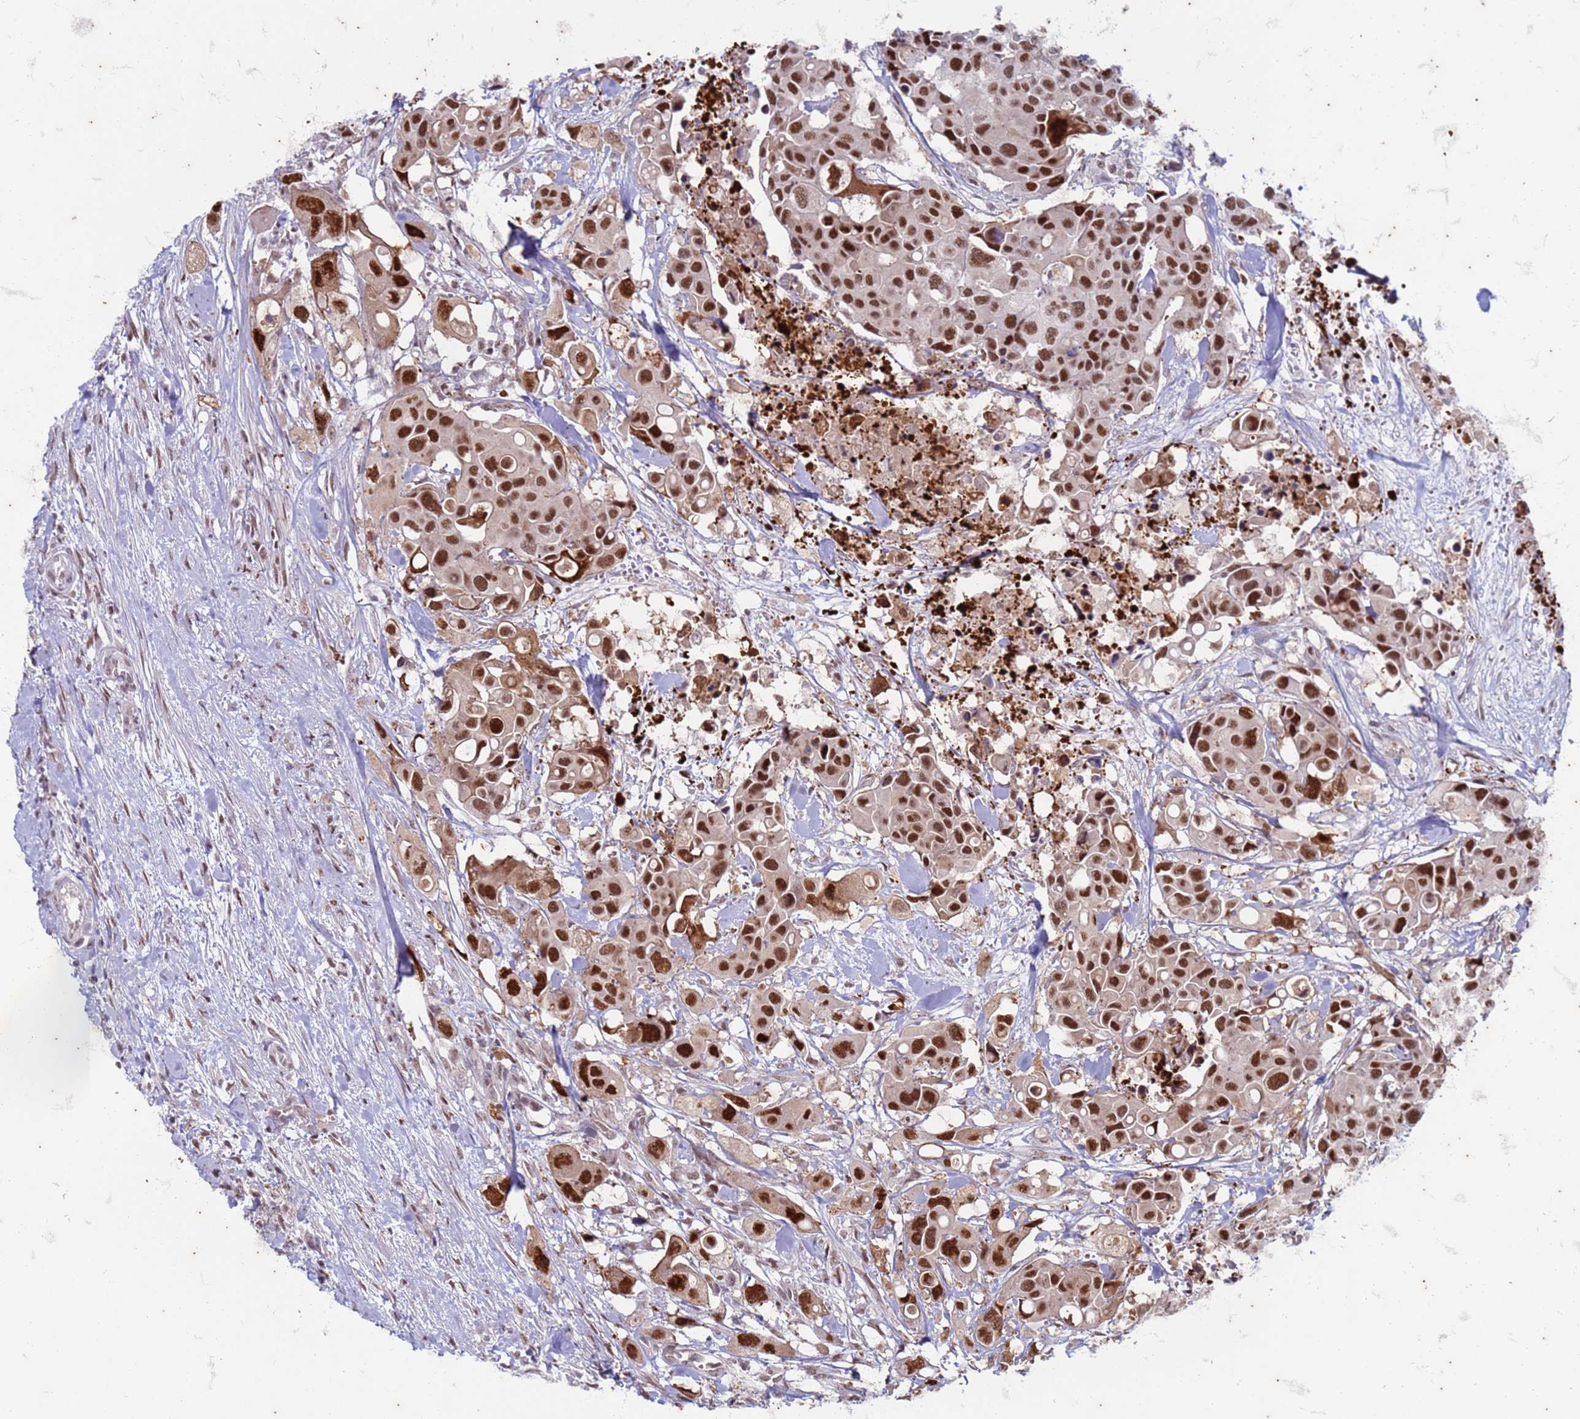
{"staining": {"intensity": "strong", "quantity": ">75%", "location": "nuclear"}, "tissue": "colorectal cancer", "cell_type": "Tumor cells", "image_type": "cancer", "snomed": [{"axis": "morphology", "description": "Adenocarcinoma, NOS"}, {"axis": "topography", "description": "Colon"}], "caption": "IHC photomicrograph of neoplastic tissue: colorectal cancer stained using IHC displays high levels of strong protein expression localized specifically in the nuclear of tumor cells, appearing as a nuclear brown color.", "gene": "TRMT6", "patient": {"sex": "male", "age": 77}}